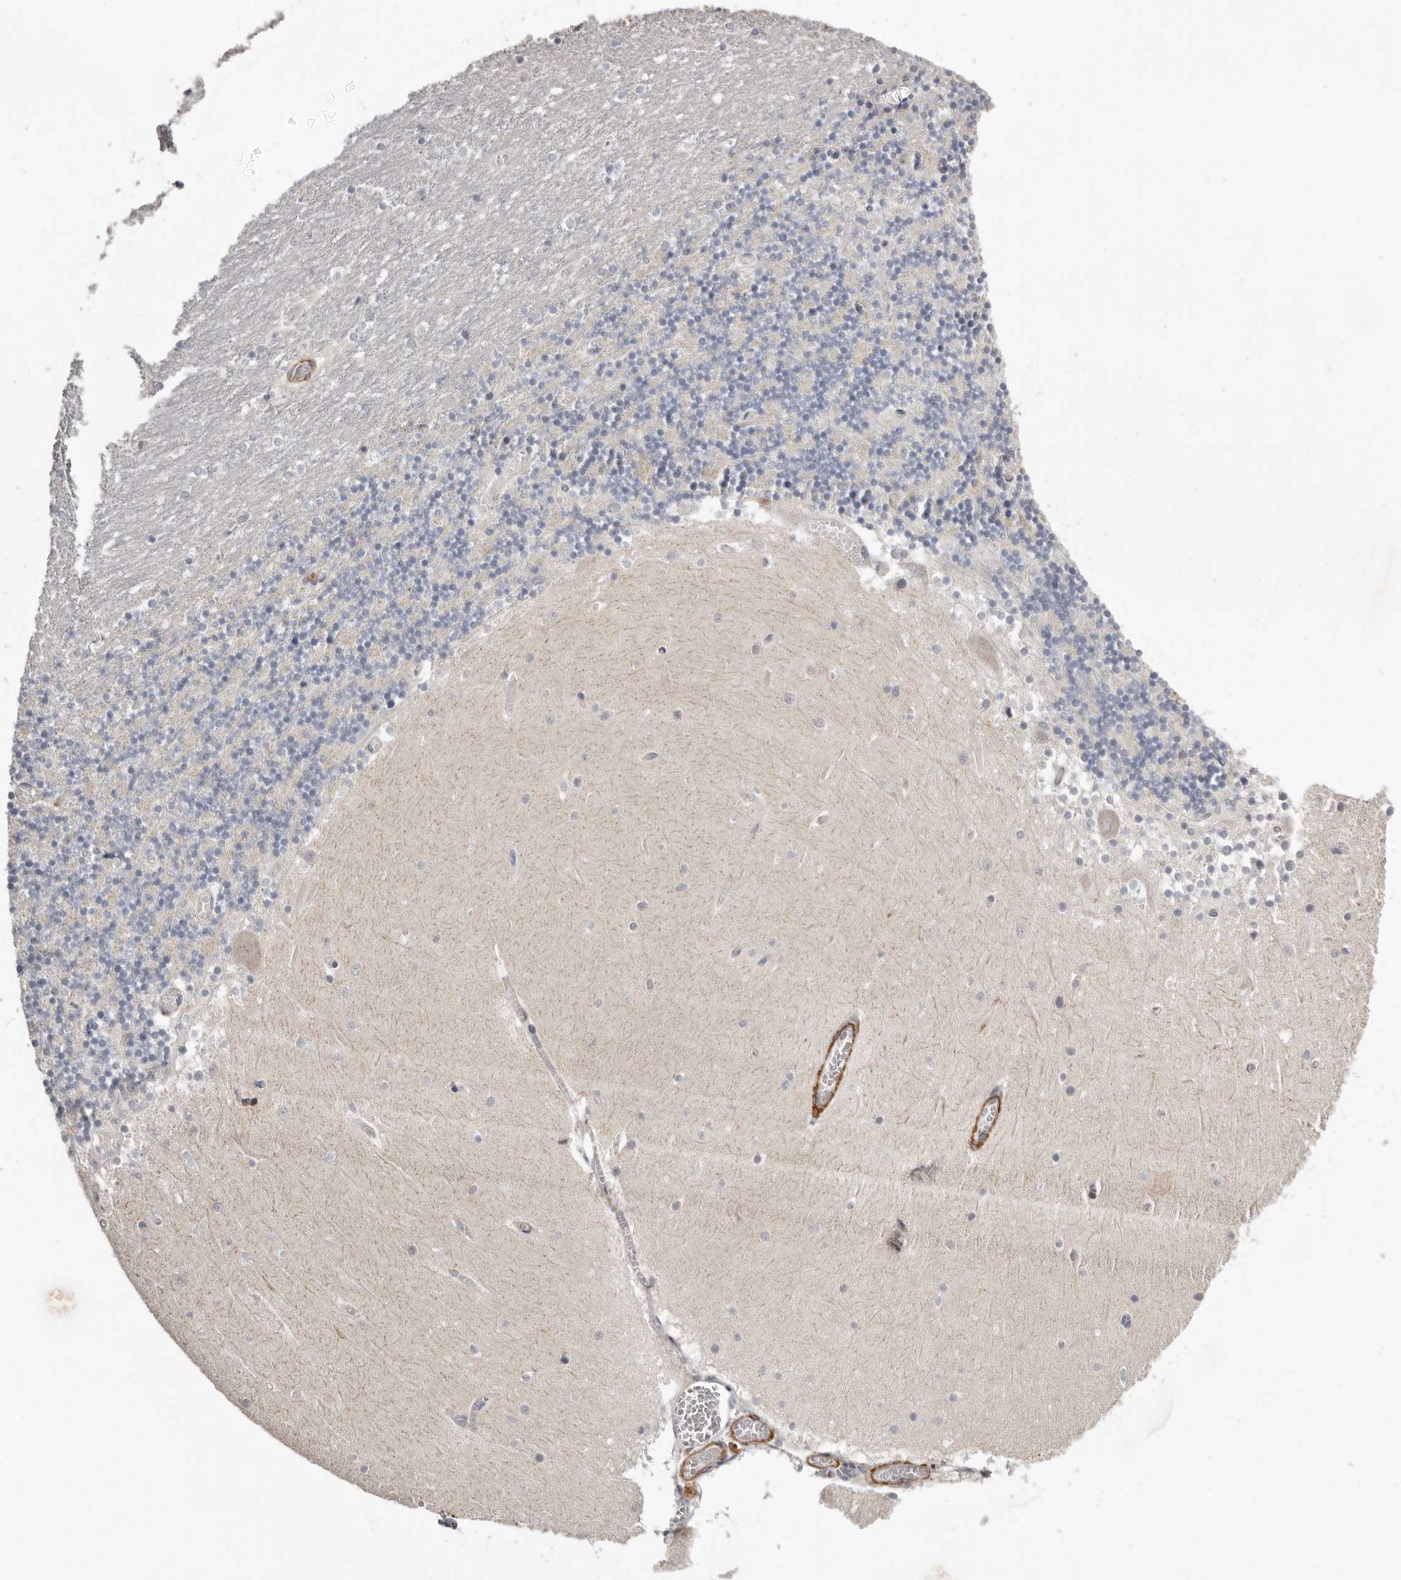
{"staining": {"intensity": "negative", "quantity": "none", "location": "none"}, "tissue": "cerebellum", "cell_type": "Cells in granular layer", "image_type": "normal", "snomed": [{"axis": "morphology", "description": "Normal tissue, NOS"}, {"axis": "topography", "description": "Cerebellum"}], "caption": "DAB immunohistochemical staining of benign human cerebellum exhibits no significant expression in cells in granular layer. The staining is performed using DAB (3,3'-diaminobenzidine) brown chromogen with nuclei counter-stained in using hematoxylin.", "gene": "CDCA8", "patient": {"sex": "female", "age": 28}}